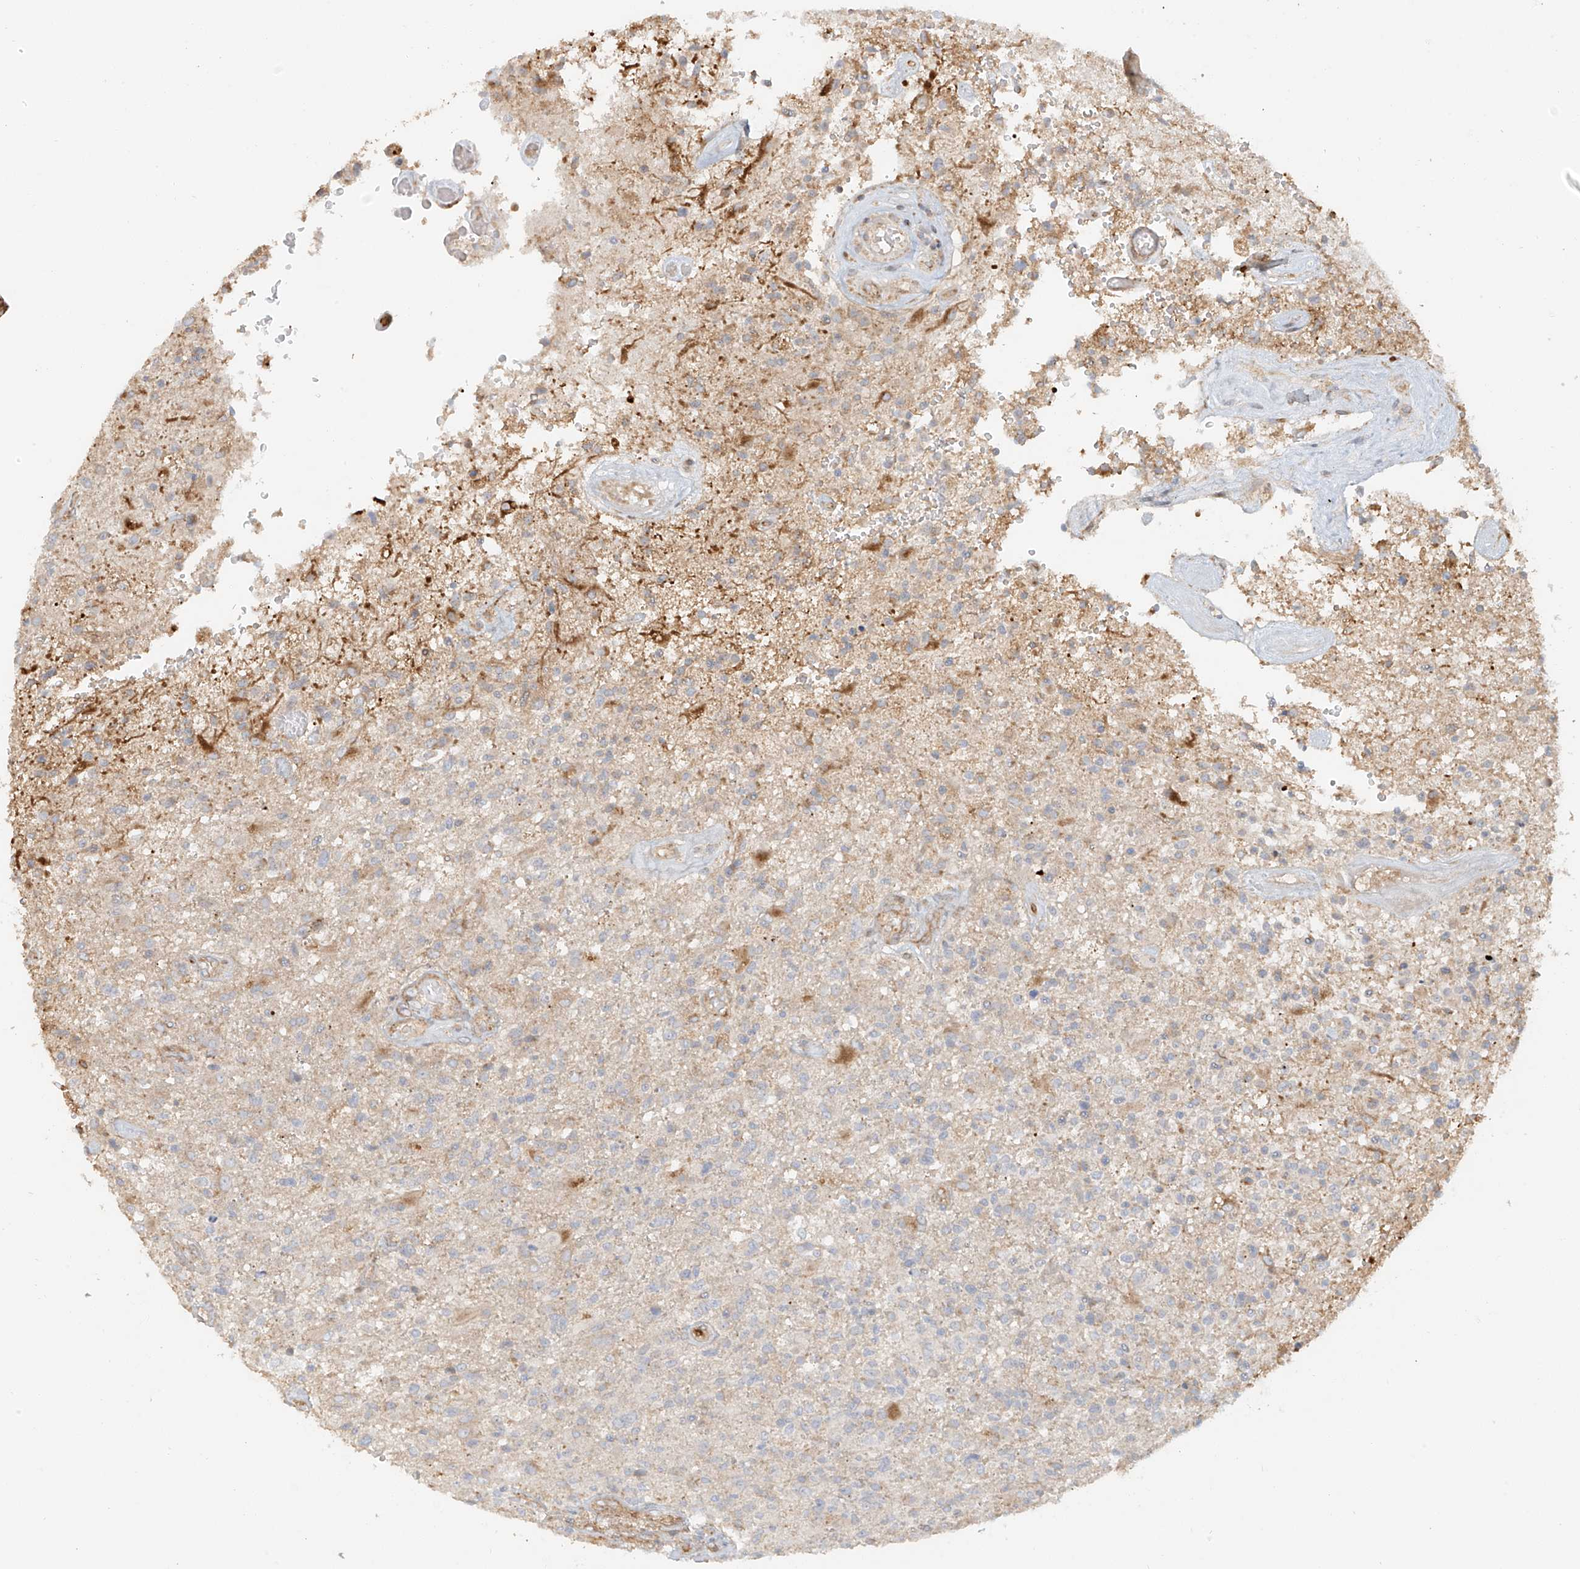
{"staining": {"intensity": "negative", "quantity": "none", "location": "none"}, "tissue": "glioma", "cell_type": "Tumor cells", "image_type": "cancer", "snomed": [{"axis": "morphology", "description": "Glioma, malignant, High grade"}, {"axis": "topography", "description": "Brain"}], "caption": "Immunohistochemical staining of glioma displays no significant expression in tumor cells.", "gene": "MIPEP", "patient": {"sex": "male", "age": 72}}